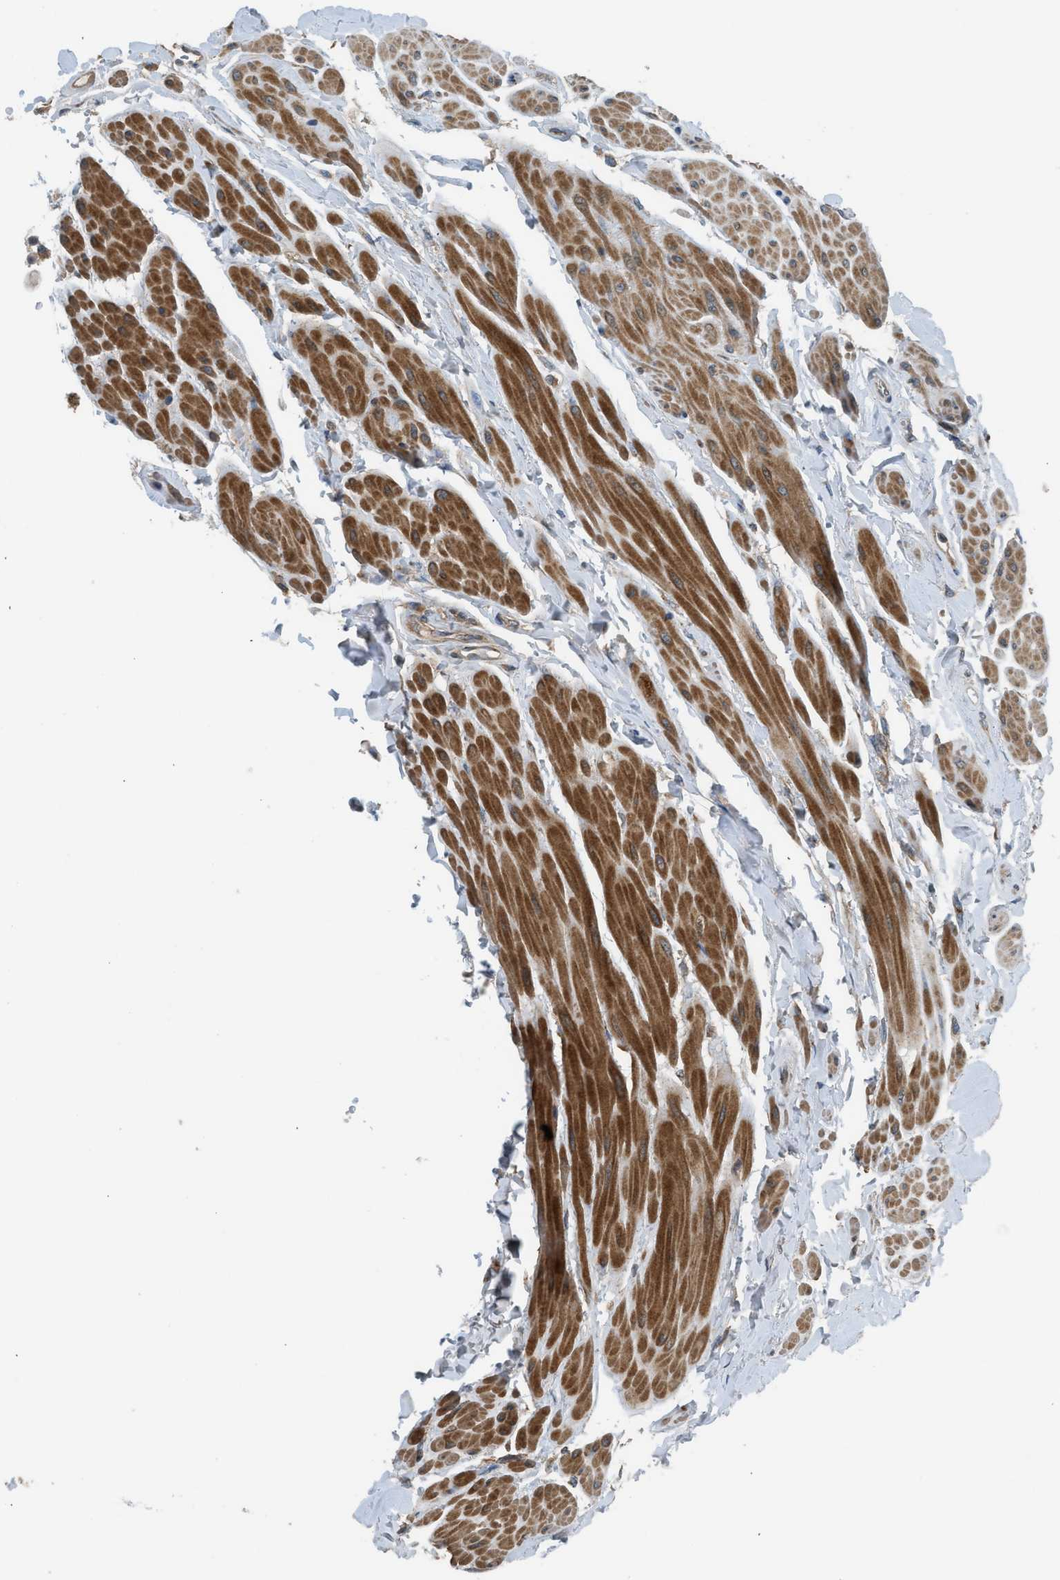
{"staining": {"intensity": "strong", "quantity": ">75%", "location": "cytoplasmic/membranous"}, "tissue": "urinary bladder", "cell_type": "Urothelial cells", "image_type": "normal", "snomed": [{"axis": "morphology", "description": "Normal tissue, NOS"}, {"axis": "topography", "description": "Urinary bladder"}], "caption": "Normal urinary bladder was stained to show a protein in brown. There is high levels of strong cytoplasmic/membranous positivity in about >75% of urothelial cells.", "gene": "STARD3", "patient": {"sex": "female", "age": 79}}